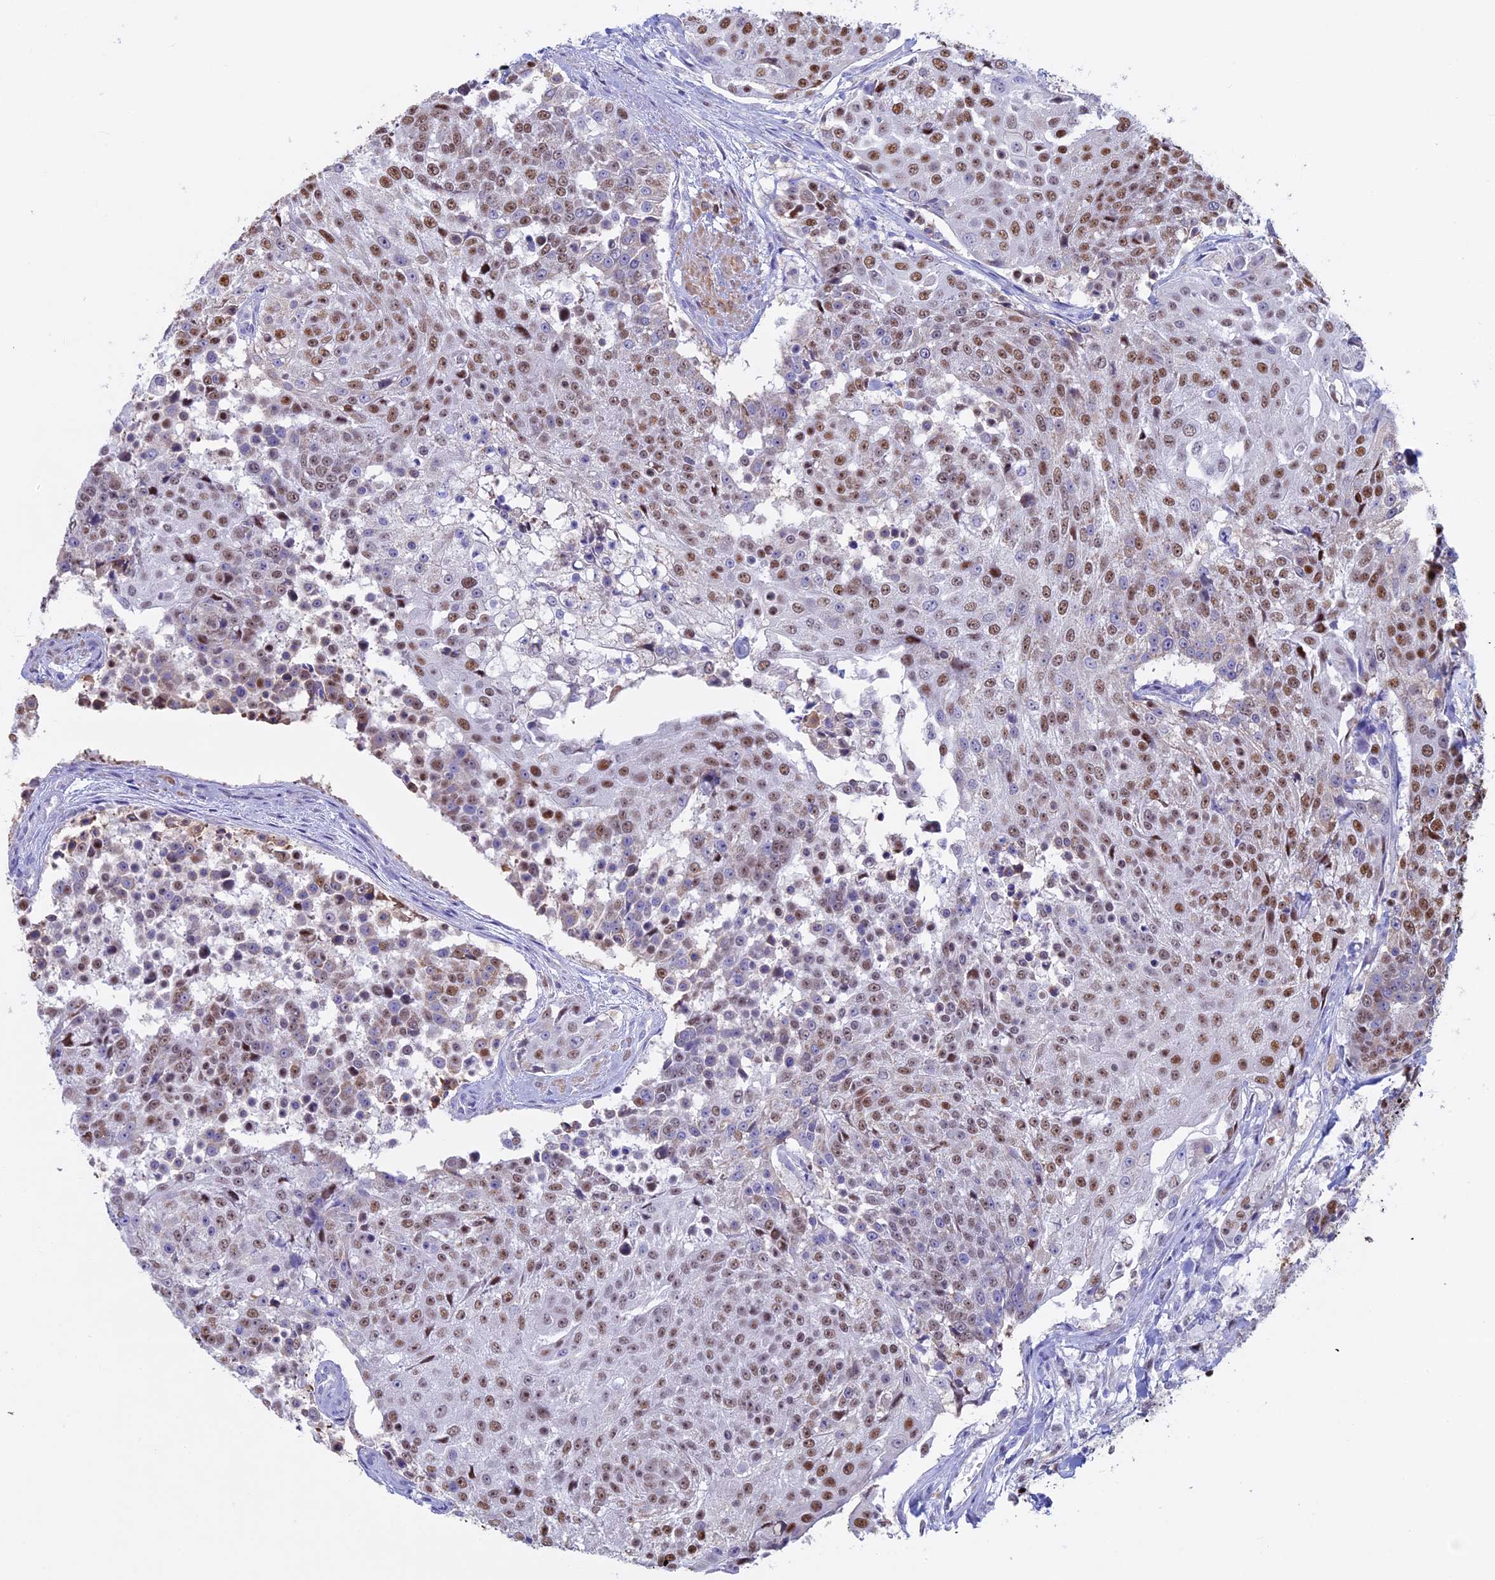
{"staining": {"intensity": "moderate", "quantity": ">75%", "location": "nuclear"}, "tissue": "urothelial cancer", "cell_type": "Tumor cells", "image_type": "cancer", "snomed": [{"axis": "morphology", "description": "Urothelial carcinoma, High grade"}, {"axis": "topography", "description": "Urinary bladder"}], "caption": "Immunohistochemical staining of human urothelial cancer reveals moderate nuclear protein expression in approximately >75% of tumor cells.", "gene": "ACSS1", "patient": {"sex": "female", "age": 63}}